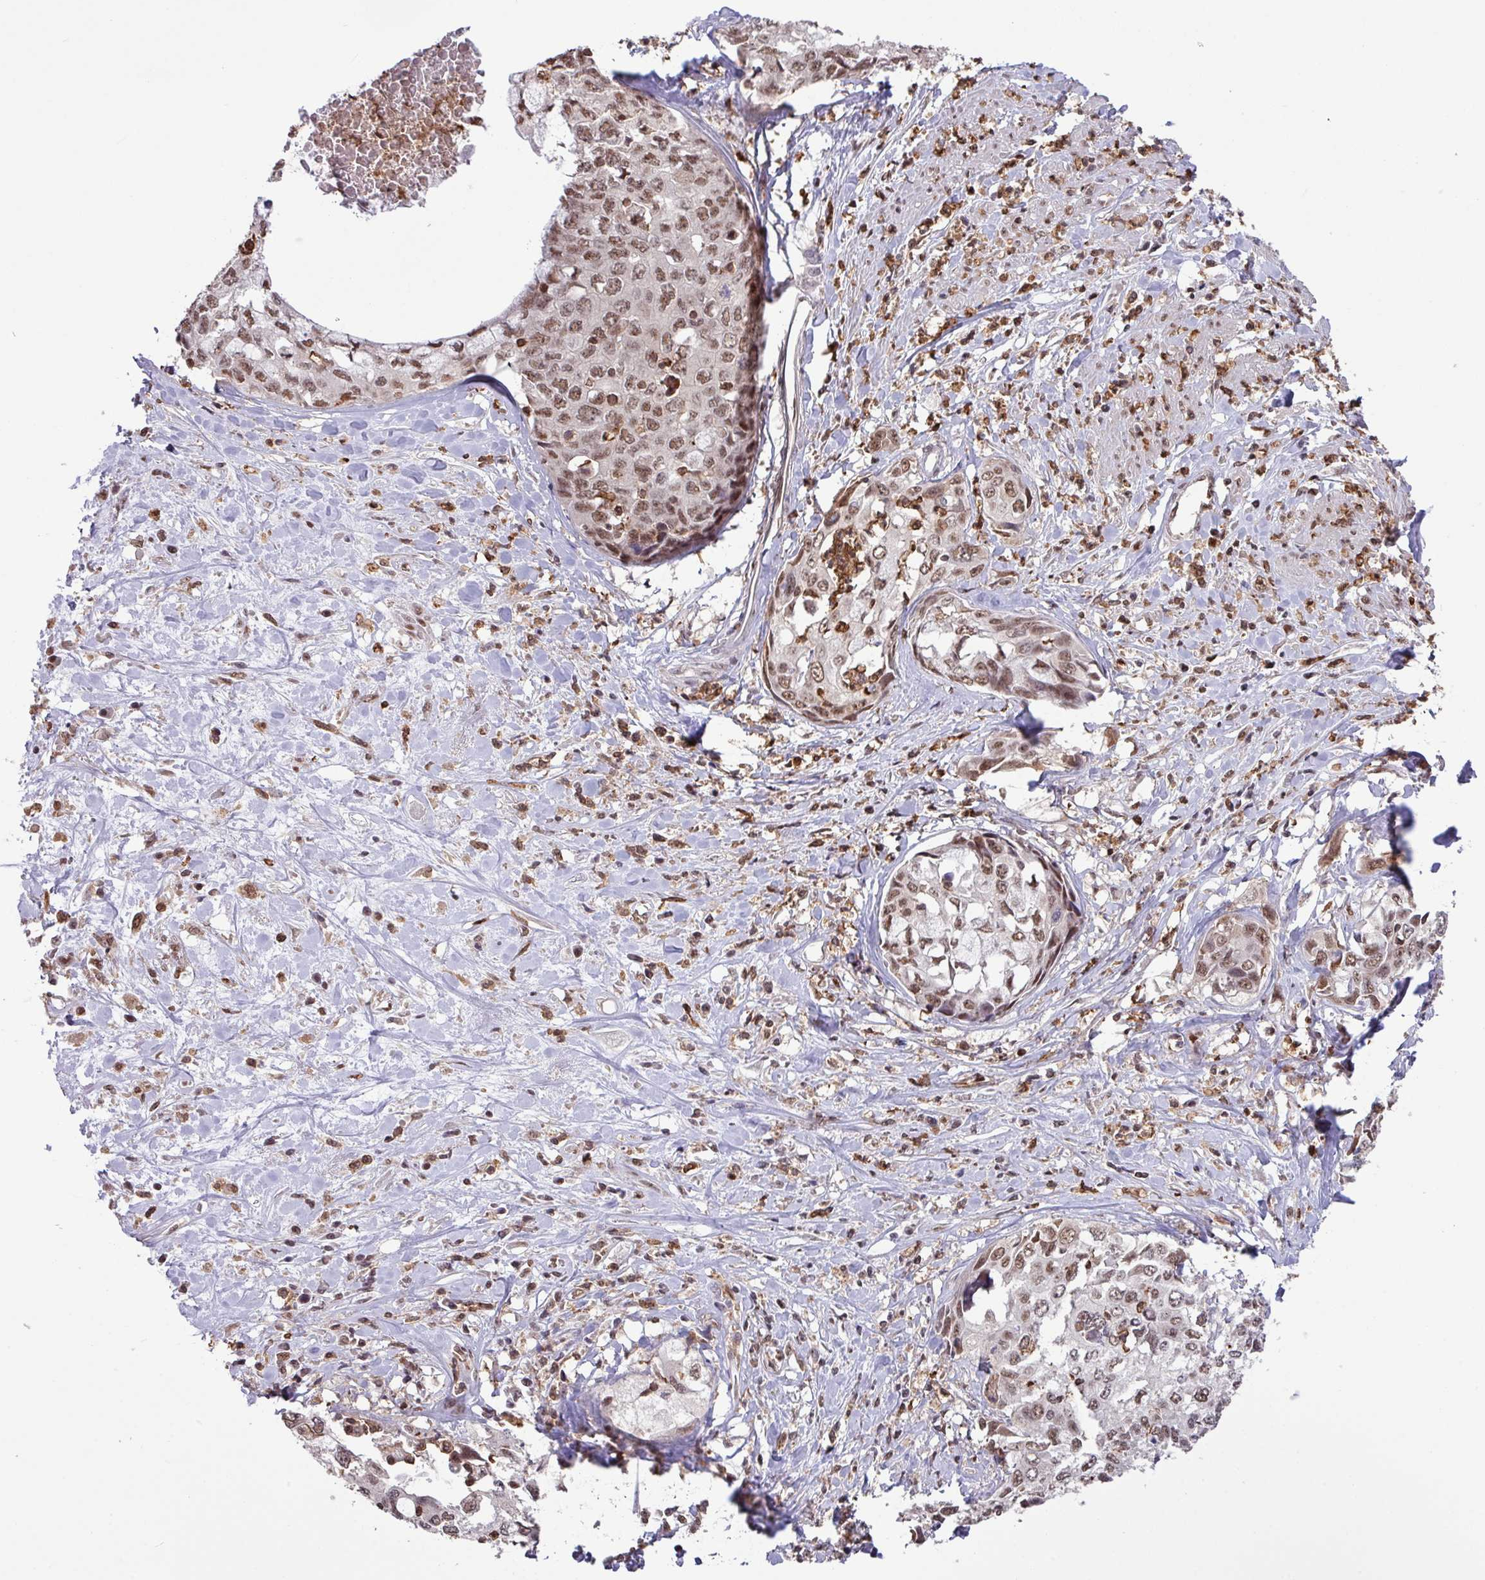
{"staining": {"intensity": "moderate", "quantity": ">75%", "location": "nuclear"}, "tissue": "cervical cancer", "cell_type": "Tumor cells", "image_type": "cancer", "snomed": [{"axis": "morphology", "description": "Squamous cell carcinoma, NOS"}, {"axis": "topography", "description": "Cervix"}], "caption": "This image demonstrates immunohistochemistry (IHC) staining of human cervical squamous cell carcinoma, with medium moderate nuclear expression in about >75% of tumor cells.", "gene": "GON7", "patient": {"sex": "female", "age": 31}}